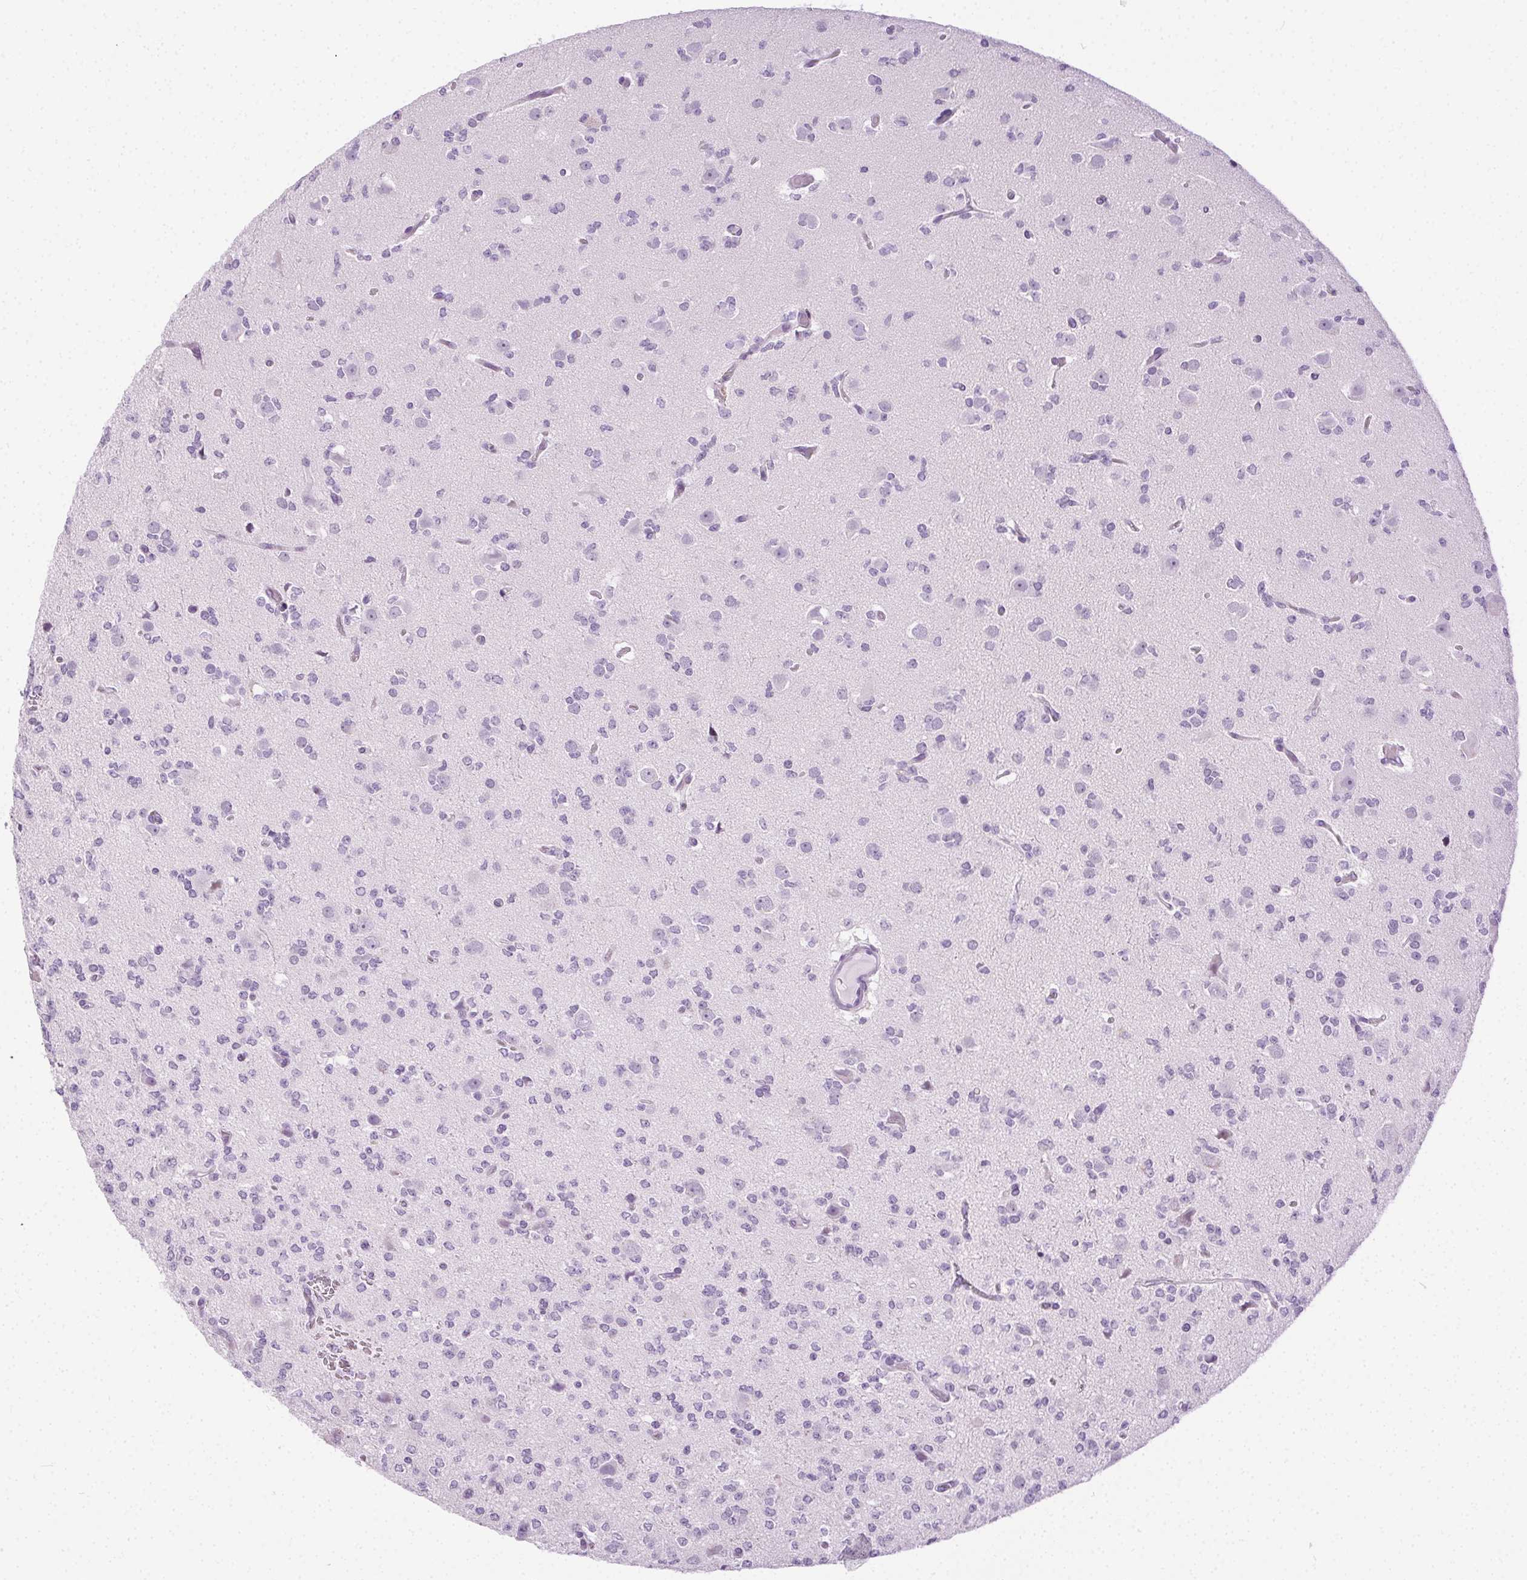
{"staining": {"intensity": "negative", "quantity": "none", "location": "none"}, "tissue": "glioma", "cell_type": "Tumor cells", "image_type": "cancer", "snomed": [{"axis": "morphology", "description": "Glioma, malignant, Low grade"}, {"axis": "topography", "description": "Brain"}], "caption": "An image of glioma stained for a protein displays no brown staining in tumor cells.", "gene": "C20orf85", "patient": {"sex": "male", "age": 27}}